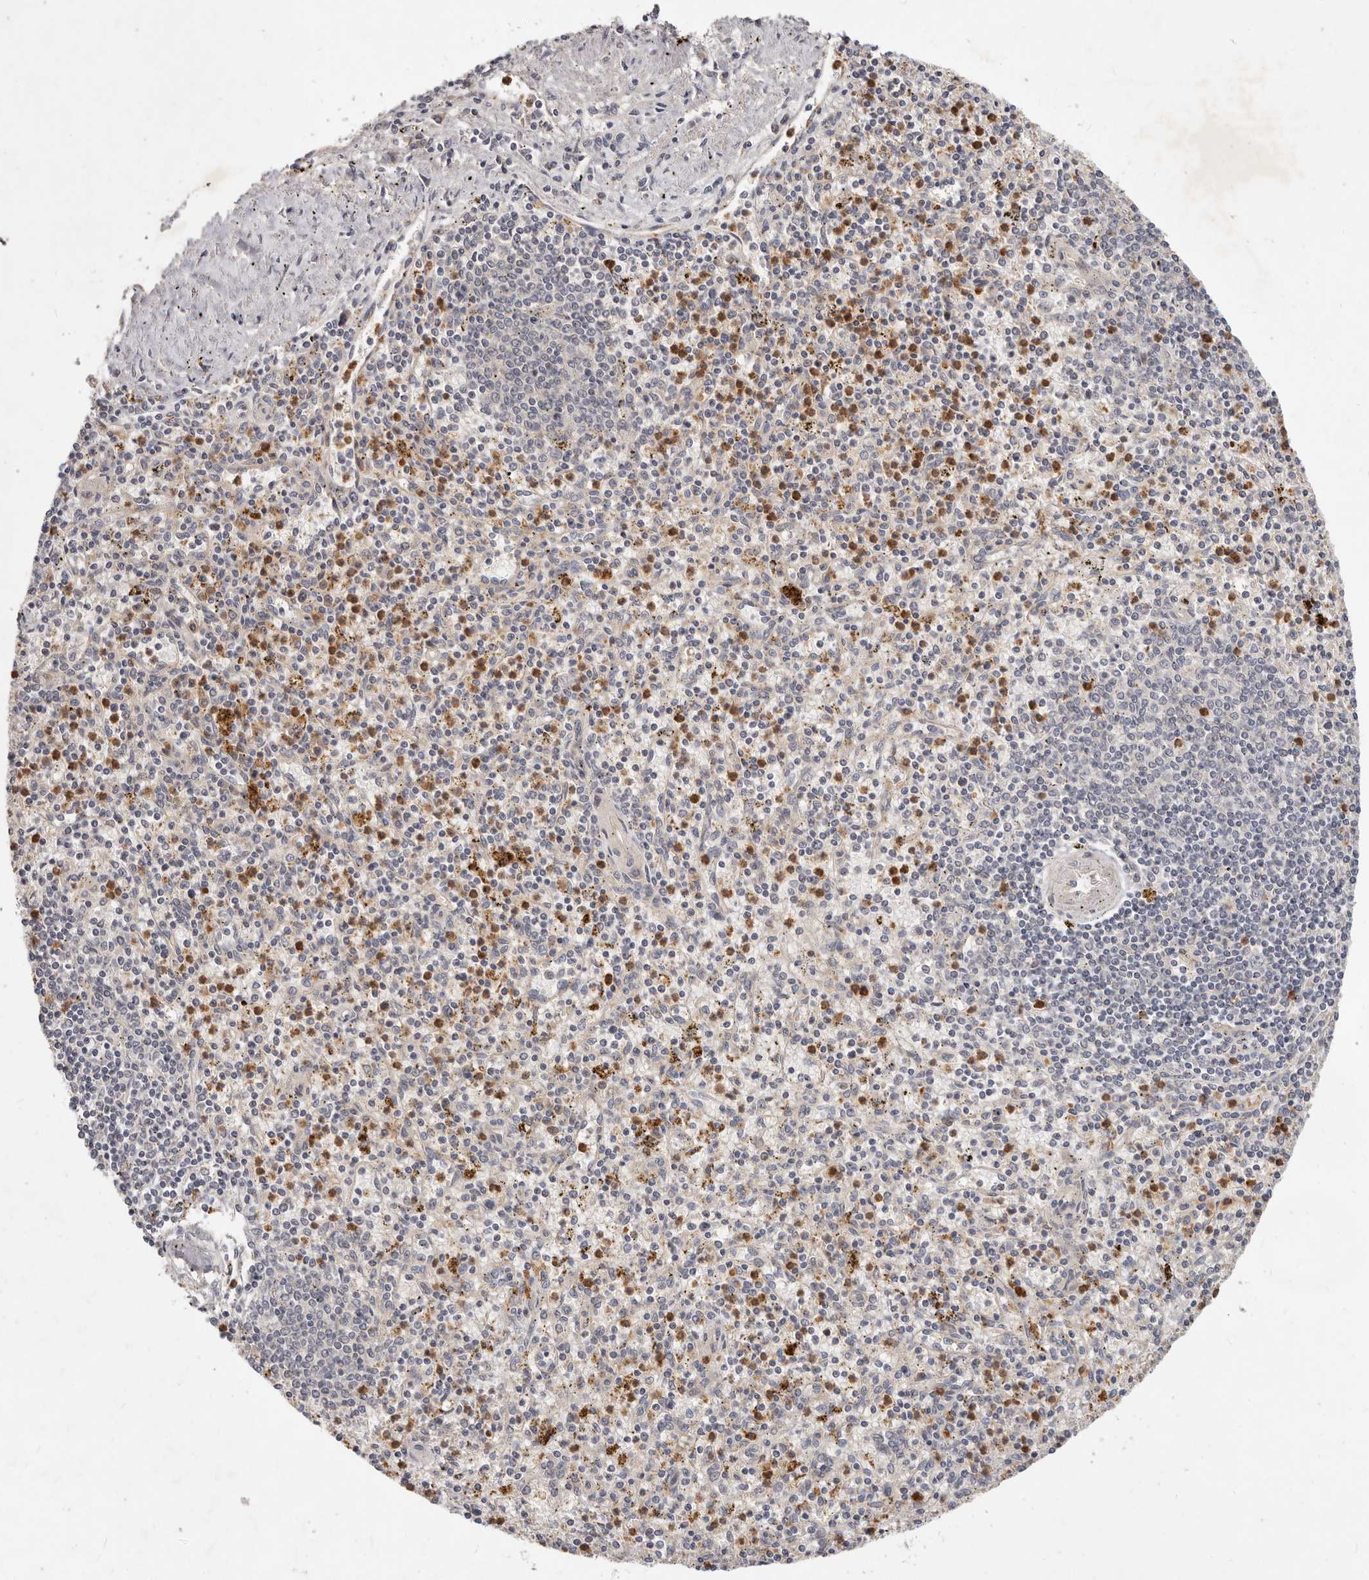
{"staining": {"intensity": "moderate", "quantity": "25%-75%", "location": "cytoplasmic/membranous,nuclear"}, "tissue": "spleen", "cell_type": "Cells in red pulp", "image_type": "normal", "snomed": [{"axis": "morphology", "description": "Normal tissue, NOS"}, {"axis": "topography", "description": "Spleen"}], "caption": "Immunohistochemical staining of benign spleen reveals medium levels of moderate cytoplasmic/membranous,nuclear expression in about 25%-75% of cells in red pulp.", "gene": "USP49", "patient": {"sex": "male", "age": 72}}